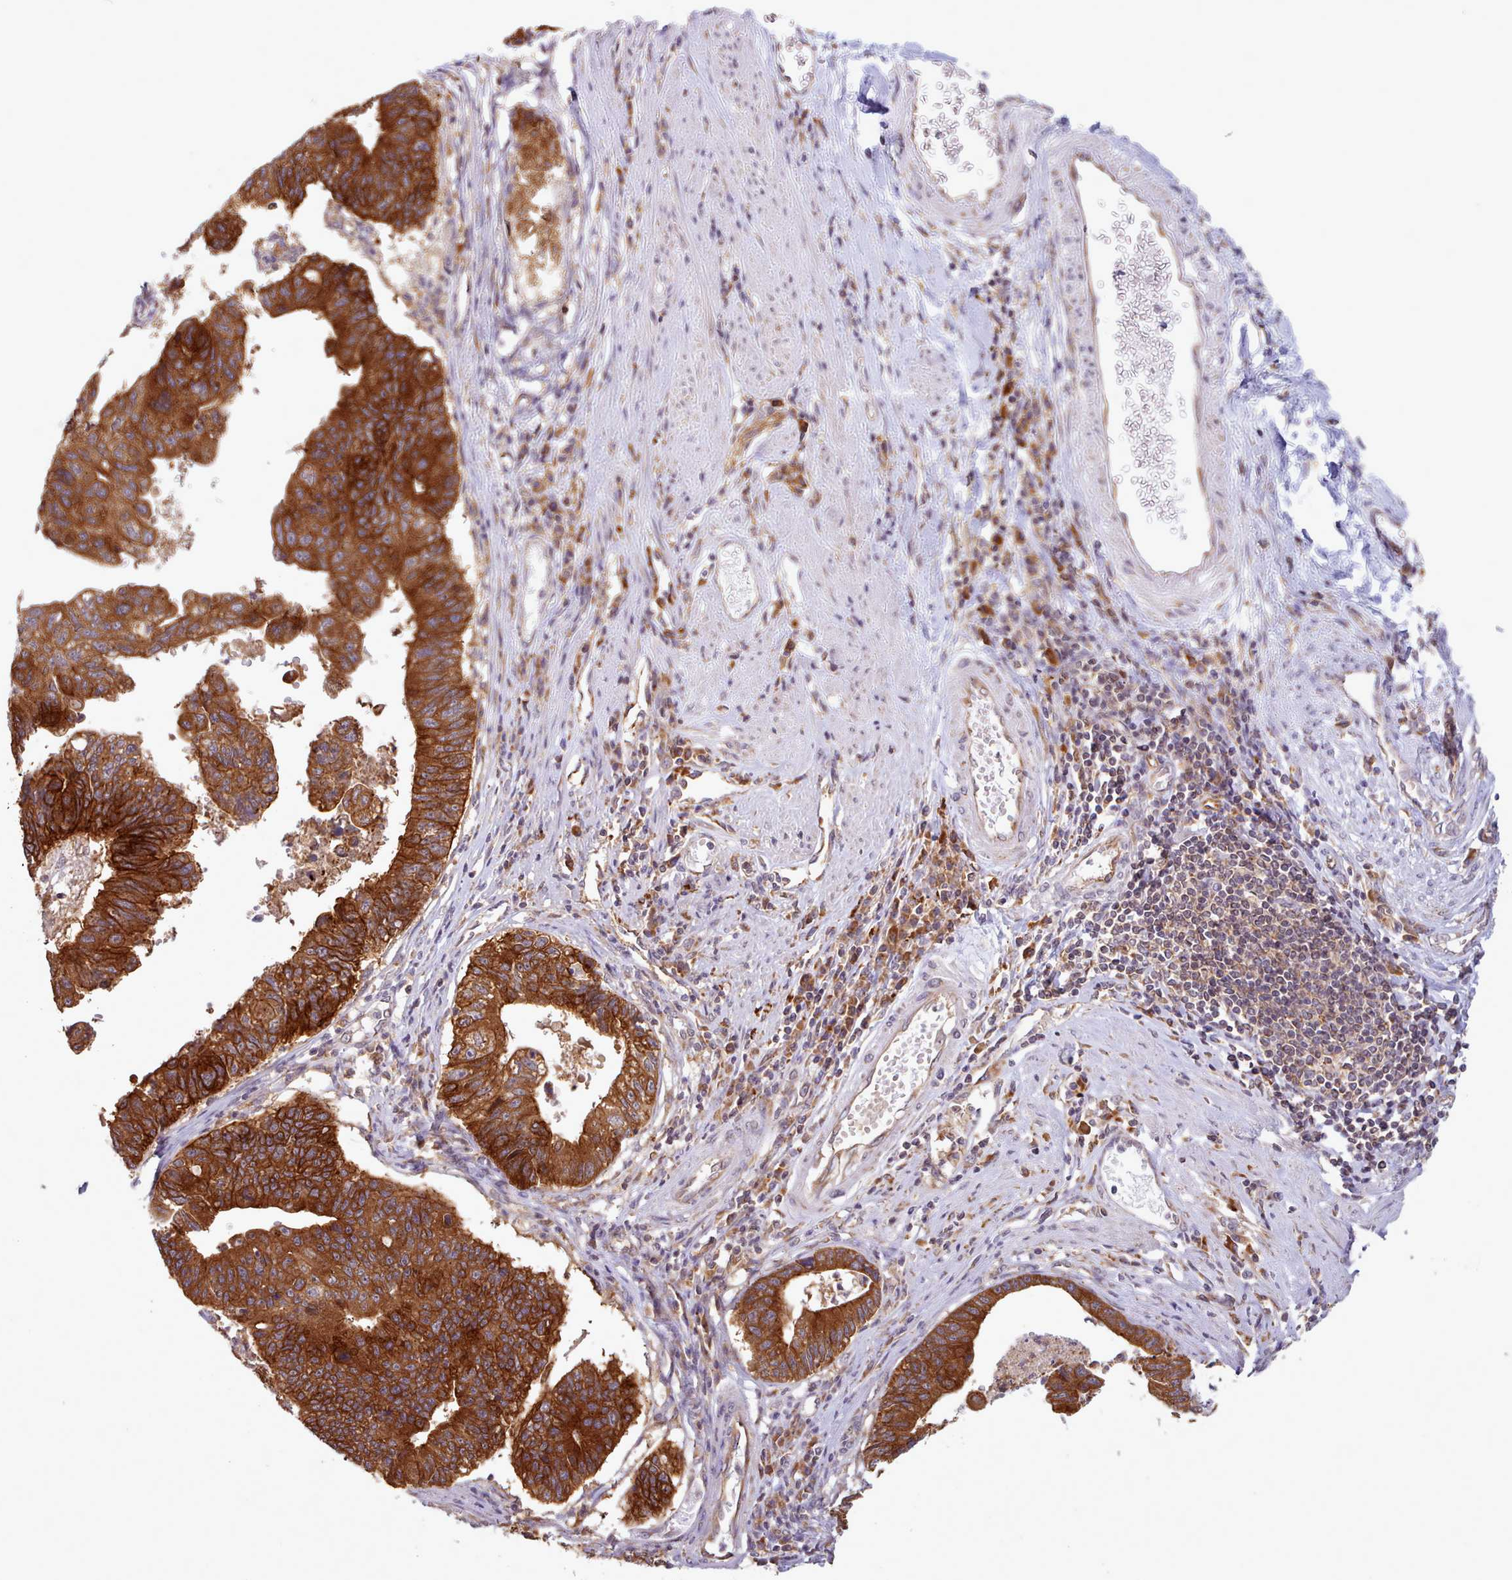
{"staining": {"intensity": "strong", "quantity": ">75%", "location": "cytoplasmic/membranous"}, "tissue": "stomach cancer", "cell_type": "Tumor cells", "image_type": "cancer", "snomed": [{"axis": "morphology", "description": "Adenocarcinoma, NOS"}, {"axis": "topography", "description": "Stomach"}], "caption": "Immunohistochemical staining of human stomach cancer (adenocarcinoma) shows high levels of strong cytoplasmic/membranous protein positivity in about >75% of tumor cells.", "gene": "CRYBG1", "patient": {"sex": "male", "age": 59}}